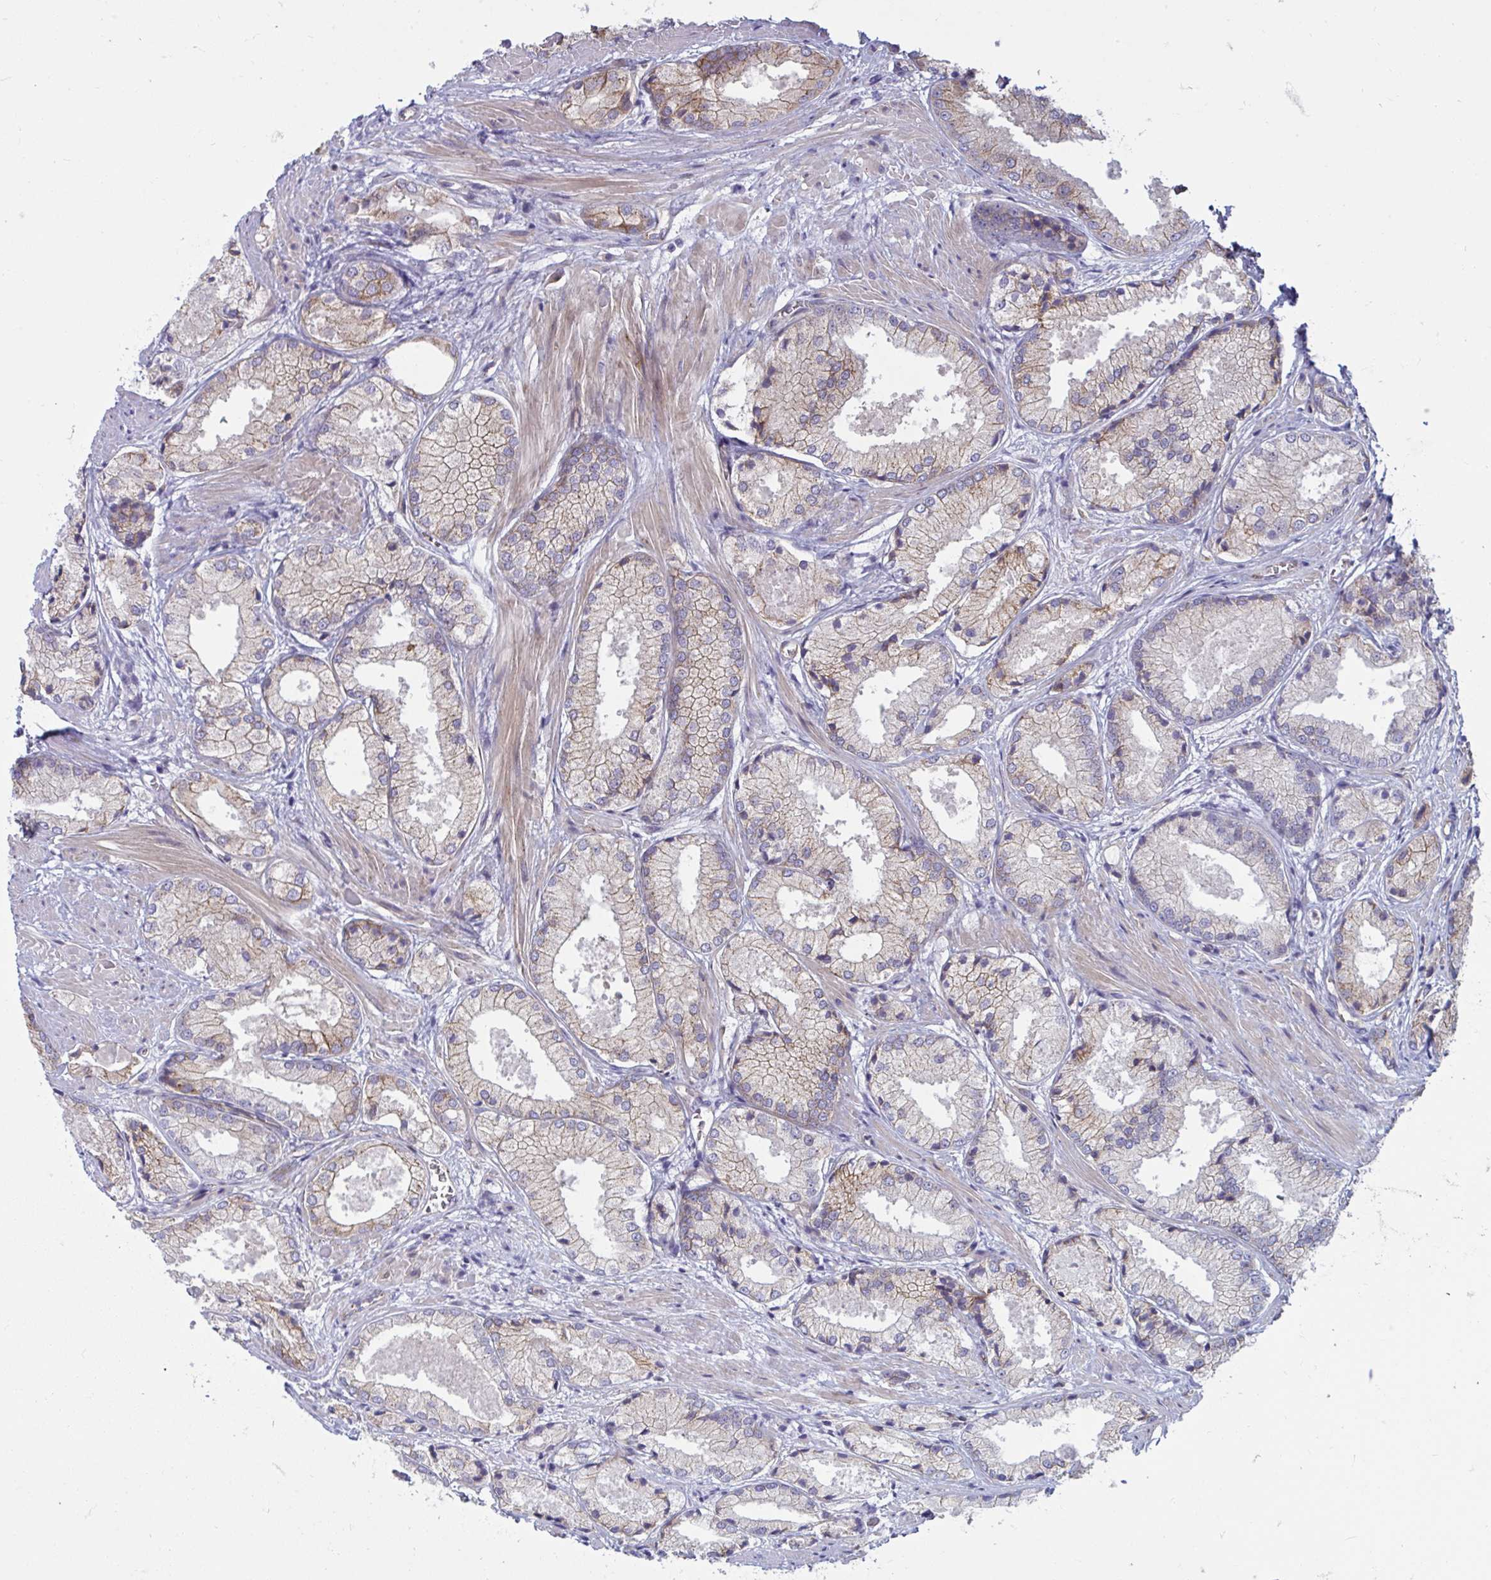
{"staining": {"intensity": "weak", "quantity": "25%-75%", "location": "cytoplasmic/membranous"}, "tissue": "prostate cancer", "cell_type": "Tumor cells", "image_type": "cancer", "snomed": [{"axis": "morphology", "description": "Adenocarcinoma, High grade"}, {"axis": "topography", "description": "Prostate"}], "caption": "High-magnification brightfield microscopy of prostate cancer stained with DAB (3,3'-diaminobenzidine) (brown) and counterstained with hematoxylin (blue). tumor cells exhibit weak cytoplasmic/membranous expression is seen in about25%-75% of cells.", "gene": "SLC9A6", "patient": {"sex": "male", "age": 68}}